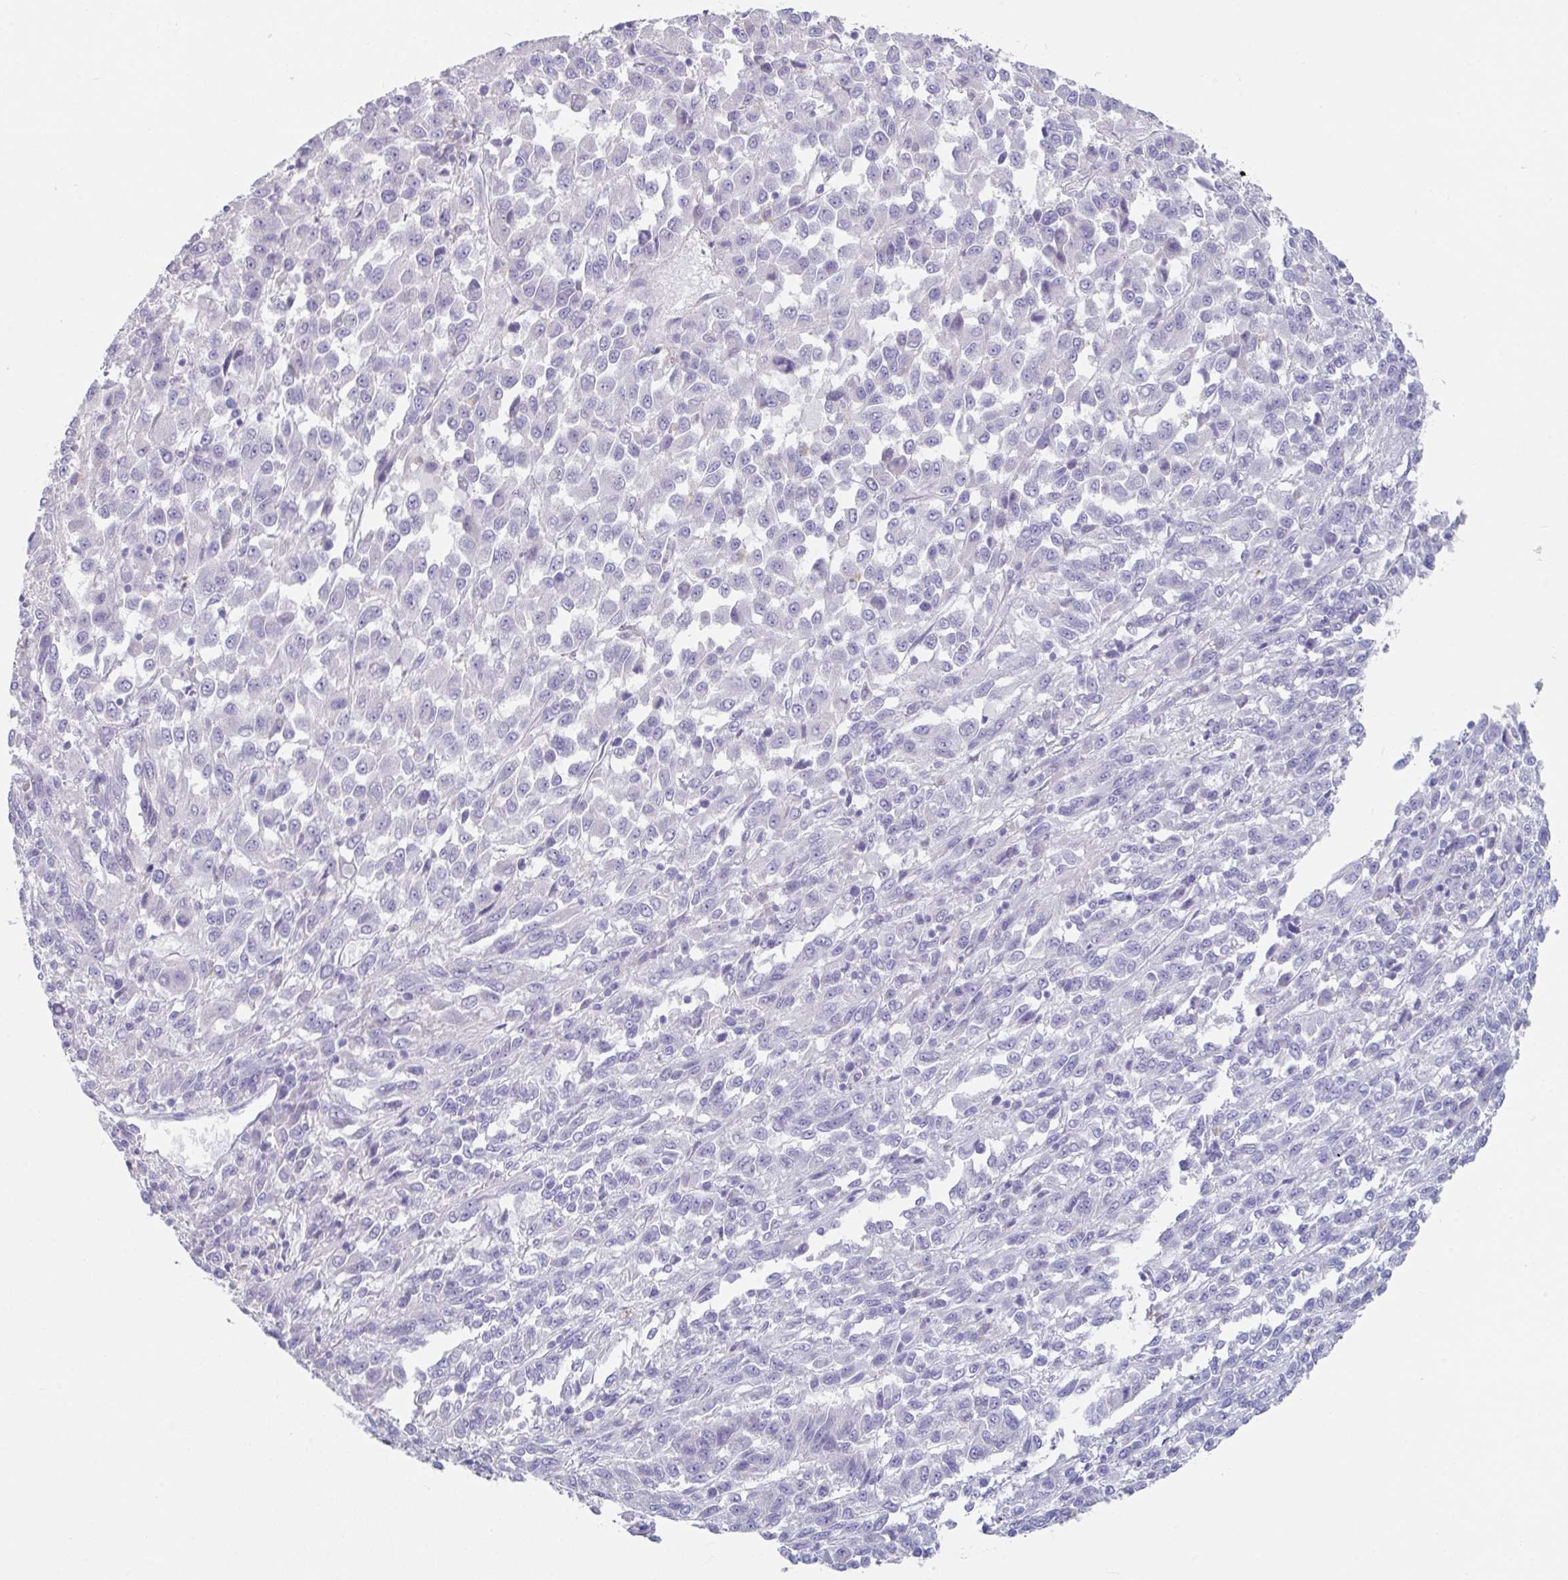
{"staining": {"intensity": "negative", "quantity": "none", "location": "none"}, "tissue": "melanoma", "cell_type": "Tumor cells", "image_type": "cancer", "snomed": [{"axis": "morphology", "description": "Malignant melanoma, Metastatic site"}, {"axis": "topography", "description": "Lung"}], "caption": "Tumor cells show no significant protein staining in melanoma.", "gene": "SLC44A4", "patient": {"sex": "male", "age": 64}}